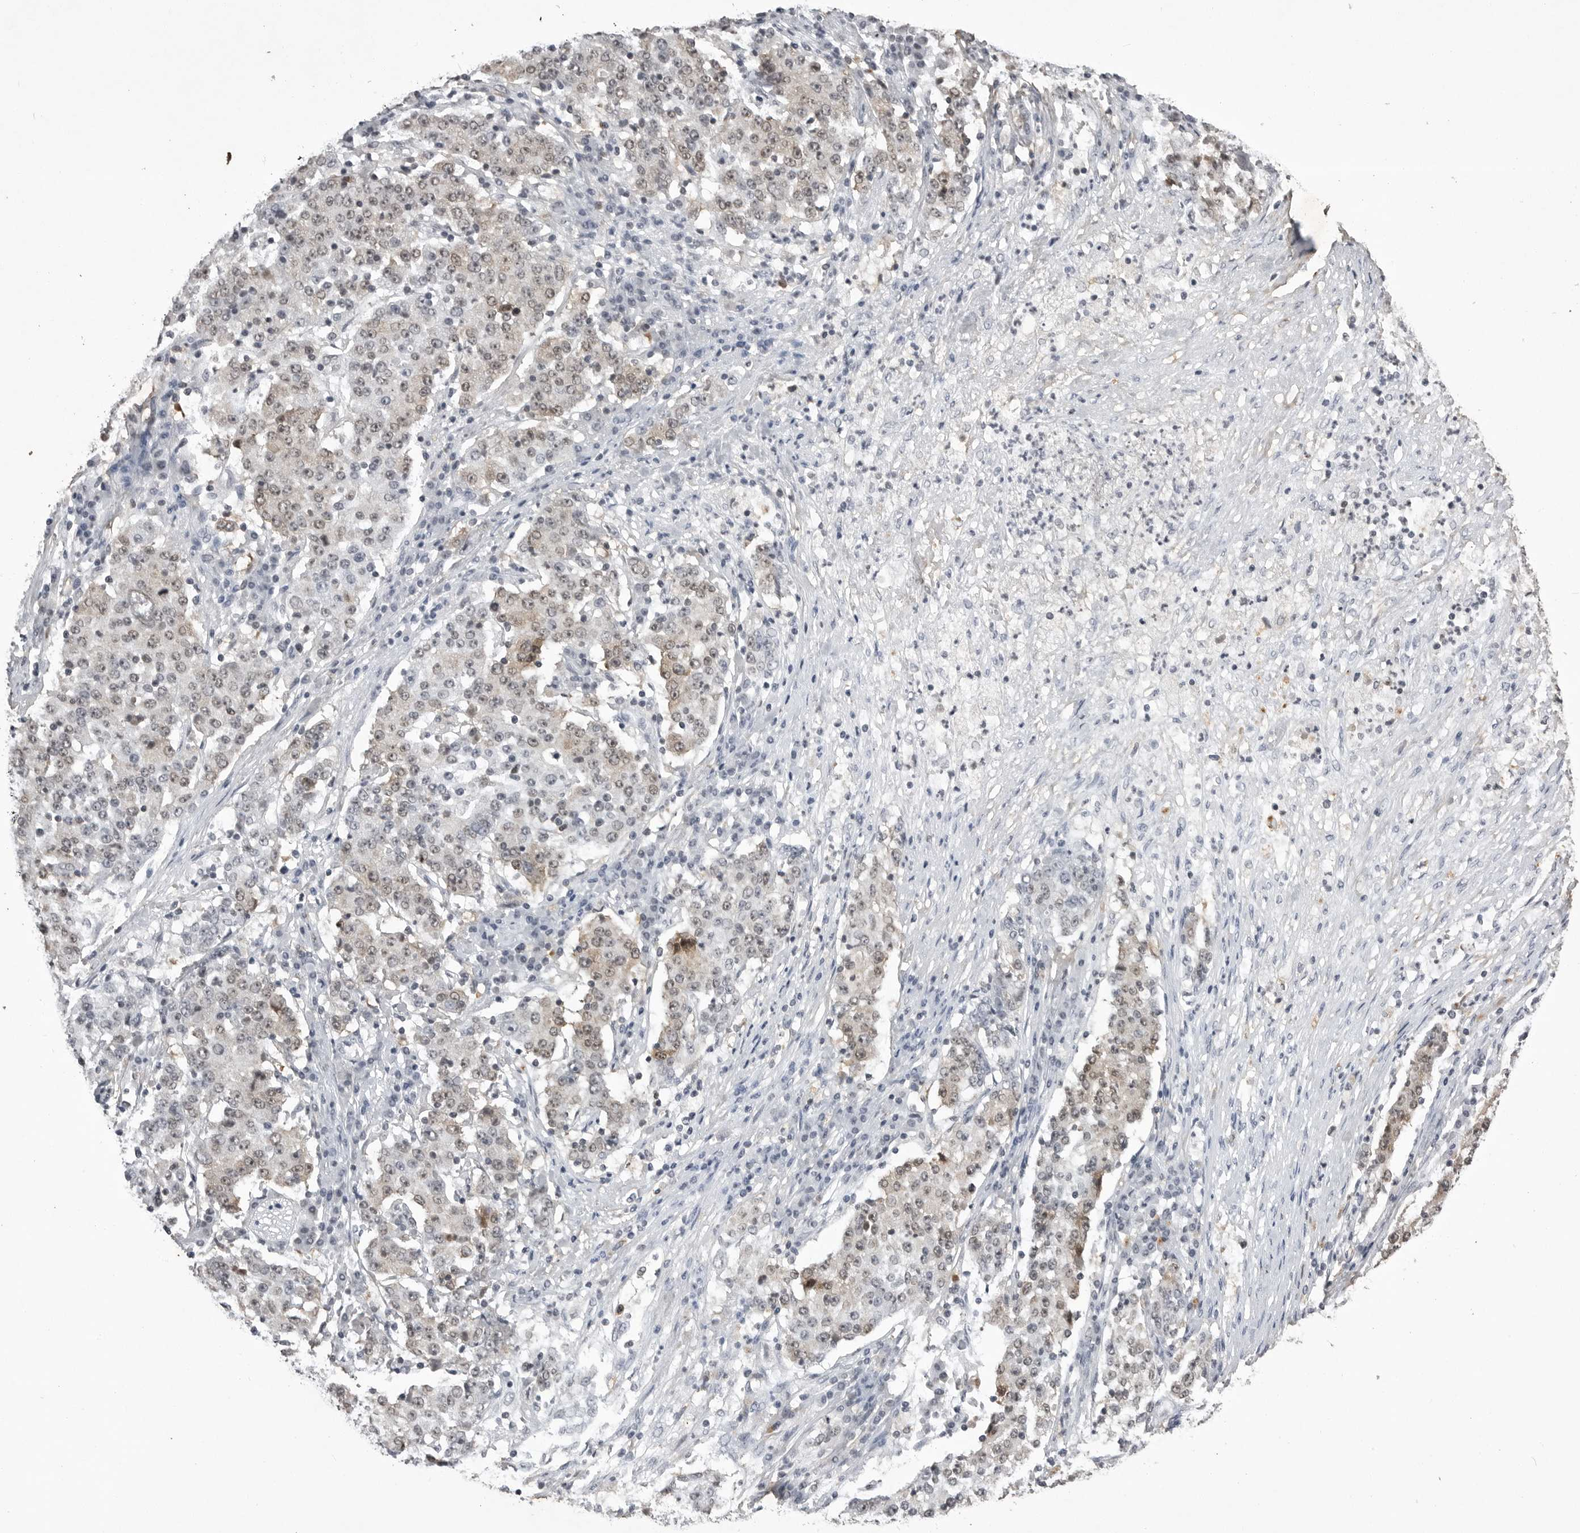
{"staining": {"intensity": "weak", "quantity": "25%-75%", "location": "cytoplasmic/membranous"}, "tissue": "stomach cancer", "cell_type": "Tumor cells", "image_type": "cancer", "snomed": [{"axis": "morphology", "description": "Adenocarcinoma, NOS"}, {"axis": "topography", "description": "Stomach"}], "caption": "Approximately 25%-75% of tumor cells in stomach cancer (adenocarcinoma) show weak cytoplasmic/membranous protein positivity as visualized by brown immunohistochemical staining.", "gene": "RRM1", "patient": {"sex": "male", "age": 59}}